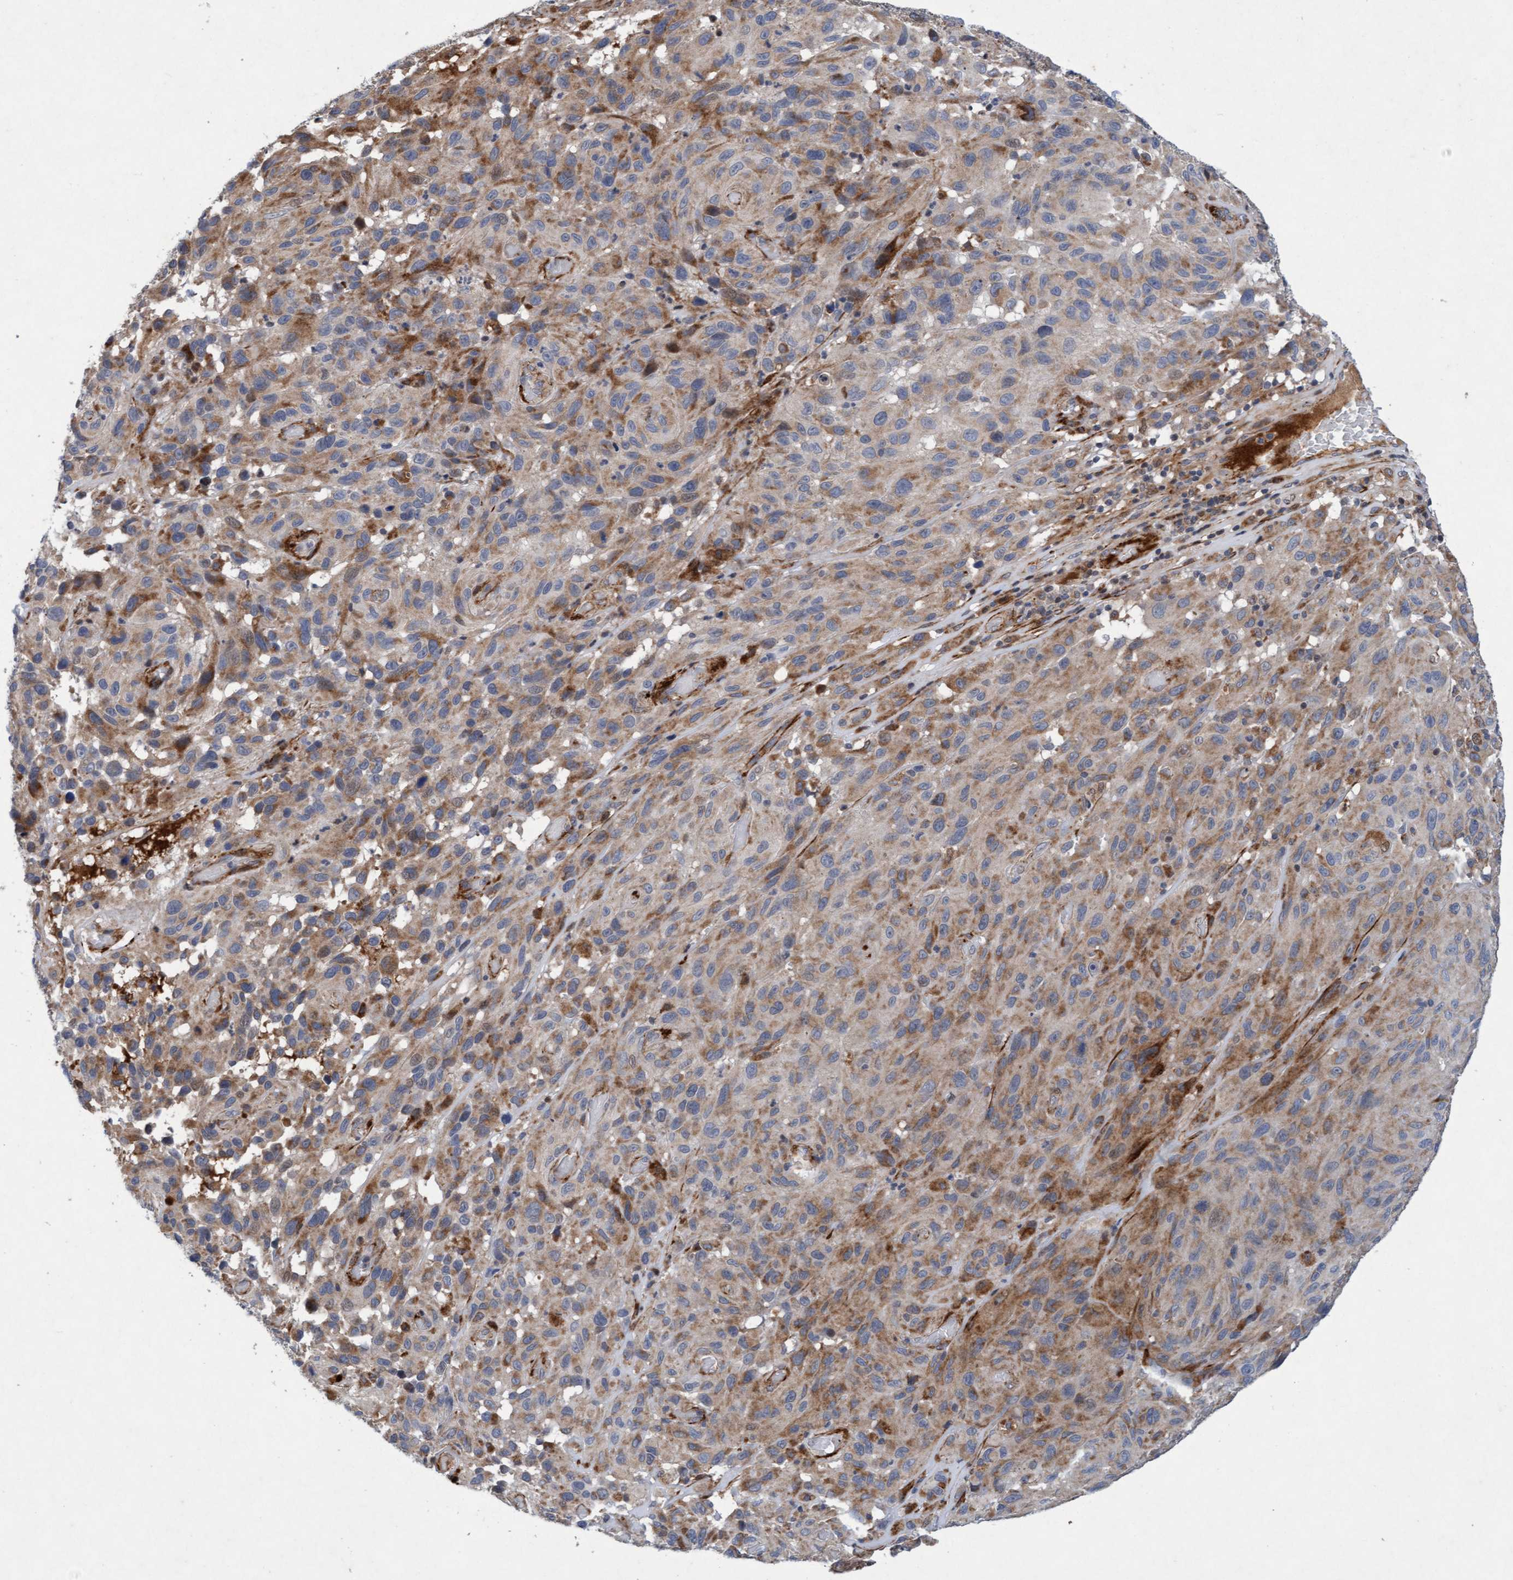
{"staining": {"intensity": "moderate", "quantity": "25%-75%", "location": "cytoplasmic/membranous"}, "tissue": "melanoma", "cell_type": "Tumor cells", "image_type": "cancer", "snomed": [{"axis": "morphology", "description": "Malignant melanoma, NOS"}, {"axis": "topography", "description": "Skin"}], "caption": "Immunohistochemical staining of human malignant melanoma displays medium levels of moderate cytoplasmic/membranous expression in about 25%-75% of tumor cells.", "gene": "TMEM70", "patient": {"sex": "male", "age": 66}}